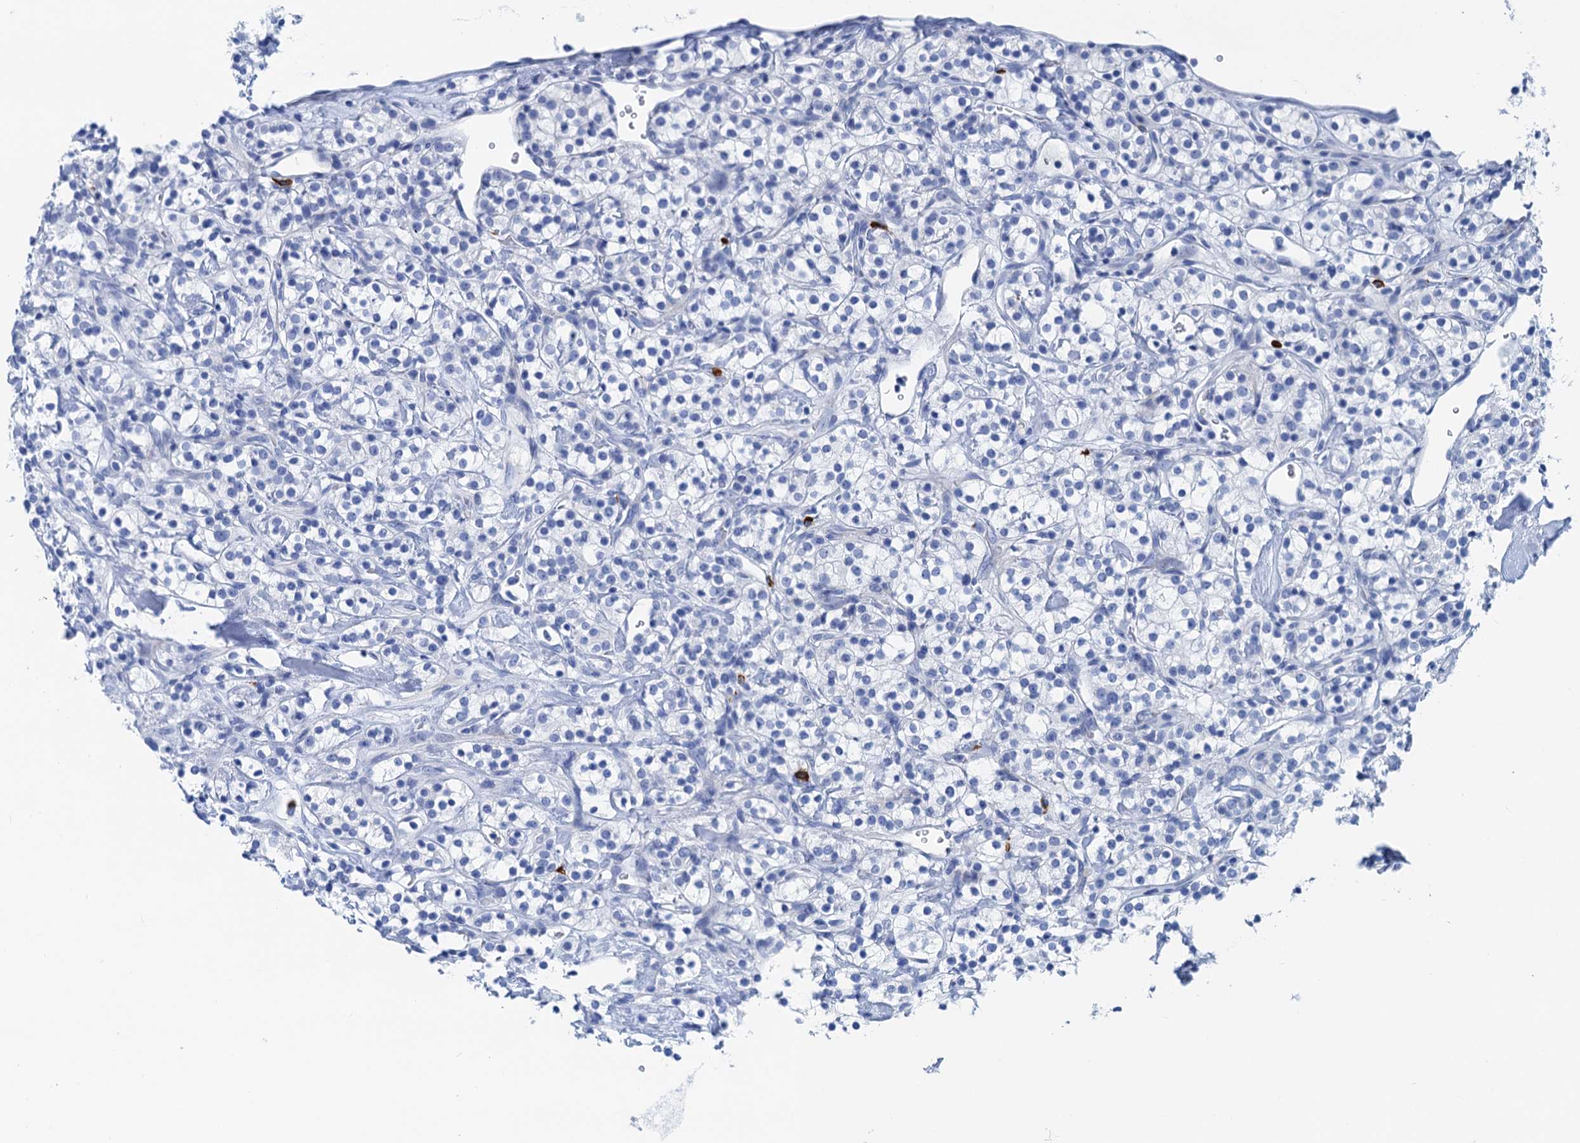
{"staining": {"intensity": "negative", "quantity": "none", "location": "none"}, "tissue": "renal cancer", "cell_type": "Tumor cells", "image_type": "cancer", "snomed": [{"axis": "morphology", "description": "Adenocarcinoma, NOS"}, {"axis": "topography", "description": "Kidney"}], "caption": "The photomicrograph demonstrates no significant positivity in tumor cells of renal adenocarcinoma.", "gene": "NLRP10", "patient": {"sex": "male", "age": 77}}